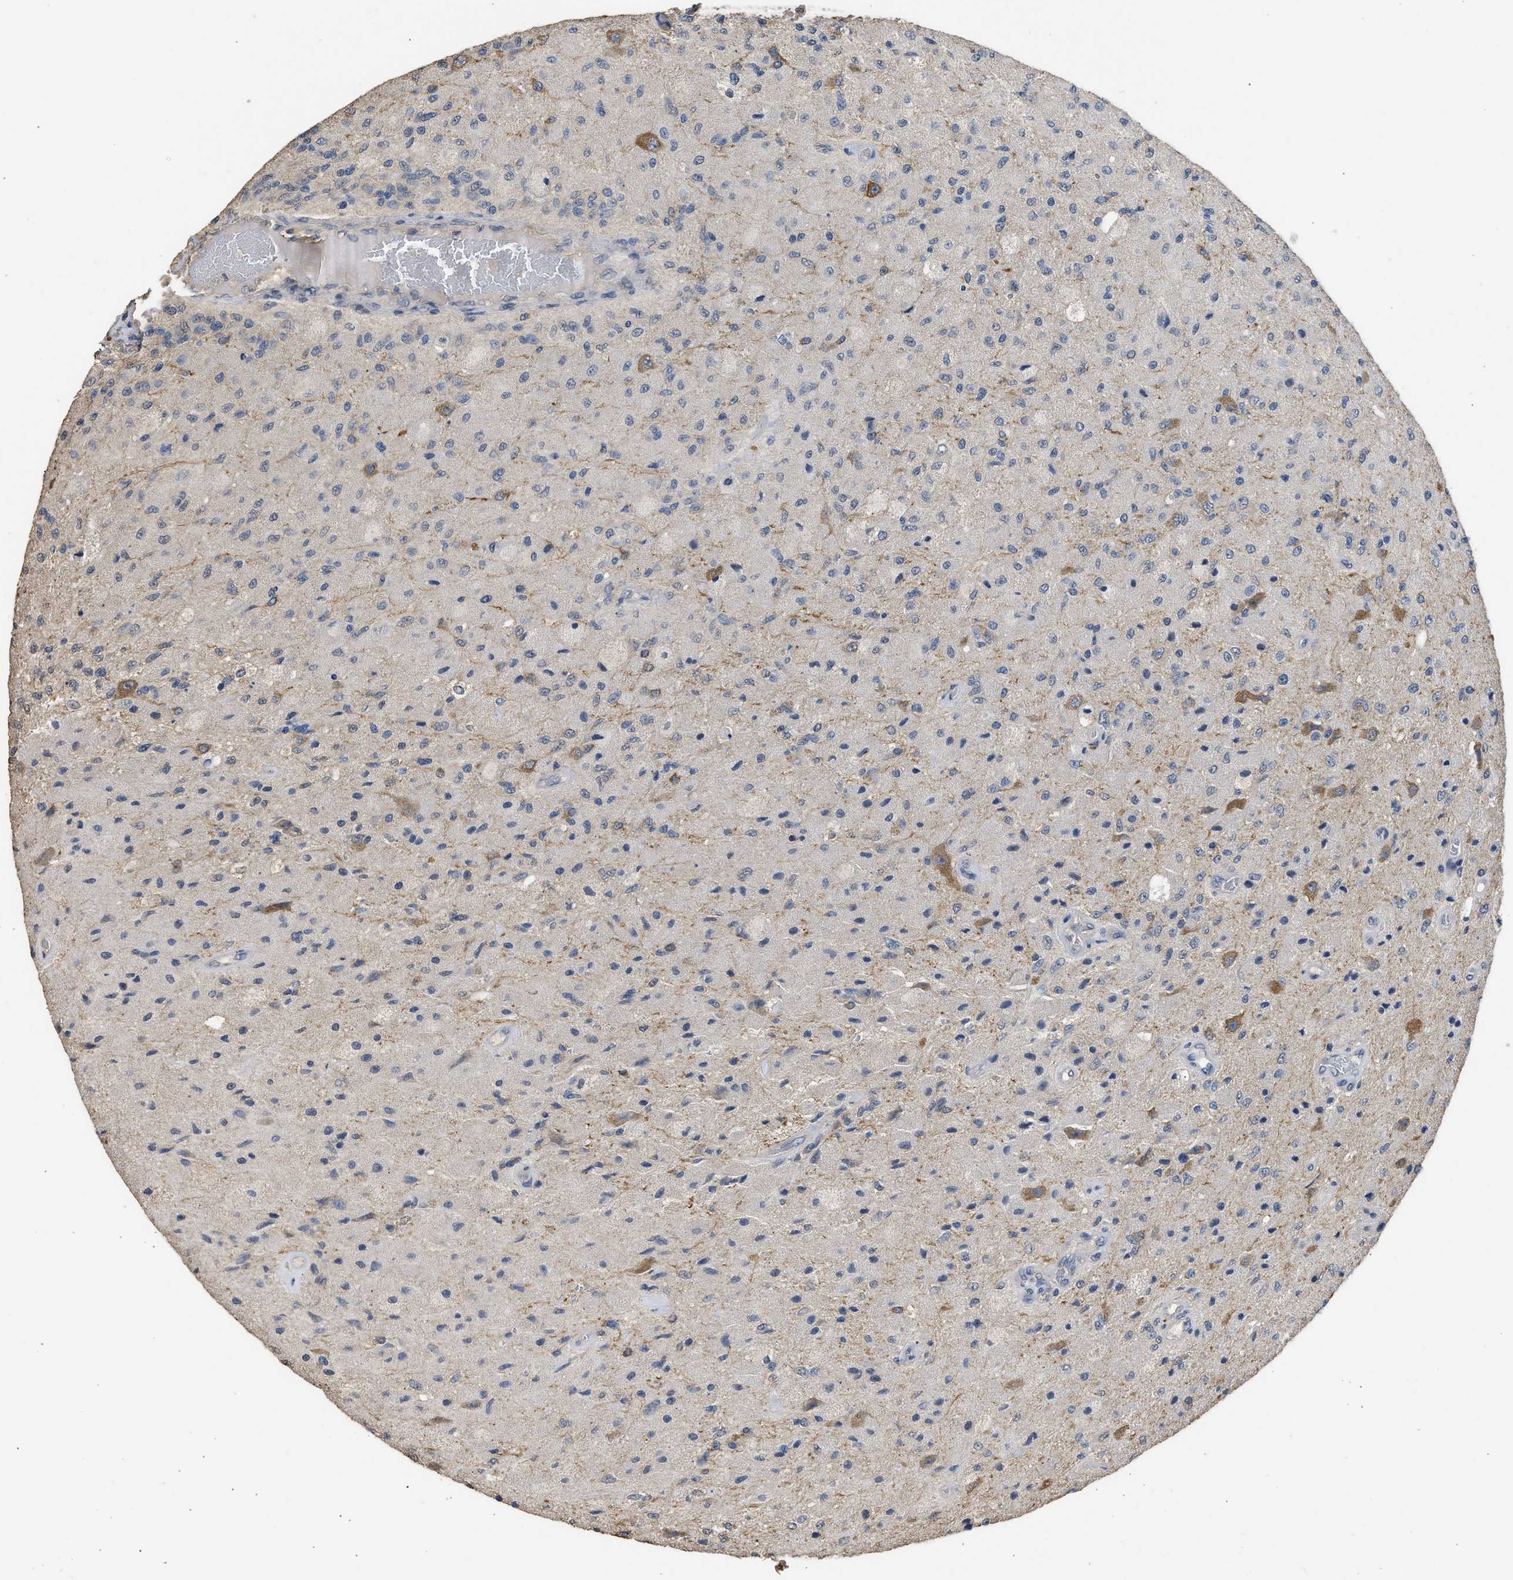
{"staining": {"intensity": "moderate", "quantity": "<25%", "location": "cytoplasmic/membranous"}, "tissue": "glioma", "cell_type": "Tumor cells", "image_type": "cancer", "snomed": [{"axis": "morphology", "description": "Normal tissue, NOS"}, {"axis": "morphology", "description": "Glioma, malignant, High grade"}, {"axis": "topography", "description": "Cerebral cortex"}], "caption": "The histopathology image demonstrates a brown stain indicating the presence of a protein in the cytoplasmic/membranous of tumor cells in malignant glioma (high-grade).", "gene": "SPINT2", "patient": {"sex": "male", "age": 77}}